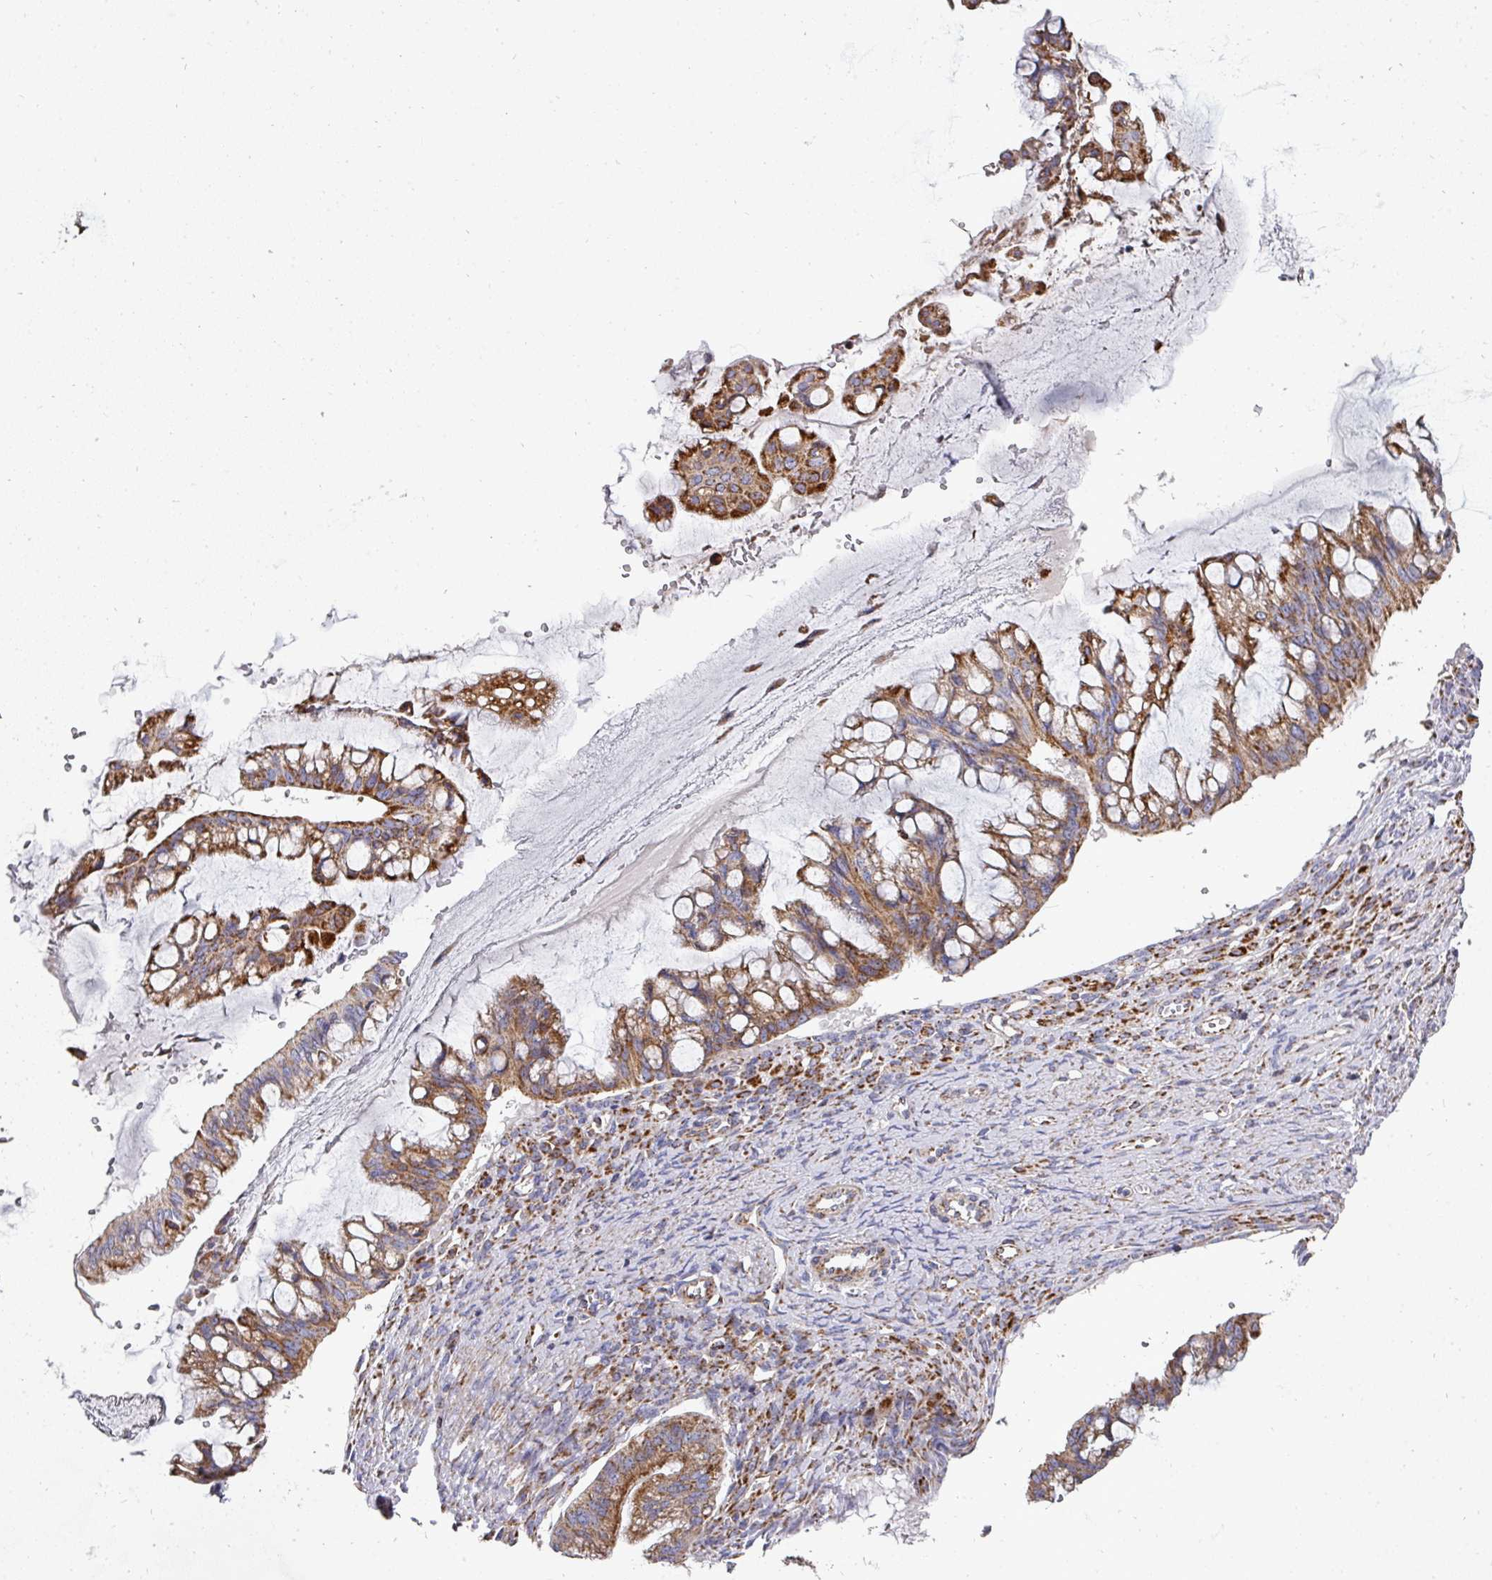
{"staining": {"intensity": "strong", "quantity": ">75%", "location": "cytoplasmic/membranous"}, "tissue": "ovarian cancer", "cell_type": "Tumor cells", "image_type": "cancer", "snomed": [{"axis": "morphology", "description": "Cystadenocarcinoma, mucinous, NOS"}, {"axis": "topography", "description": "Ovary"}], "caption": "A brown stain highlights strong cytoplasmic/membranous staining of a protein in human ovarian cancer (mucinous cystadenocarcinoma) tumor cells. (Stains: DAB in brown, nuclei in blue, Microscopy: brightfield microscopy at high magnification).", "gene": "UQCRFS1", "patient": {"sex": "female", "age": 73}}